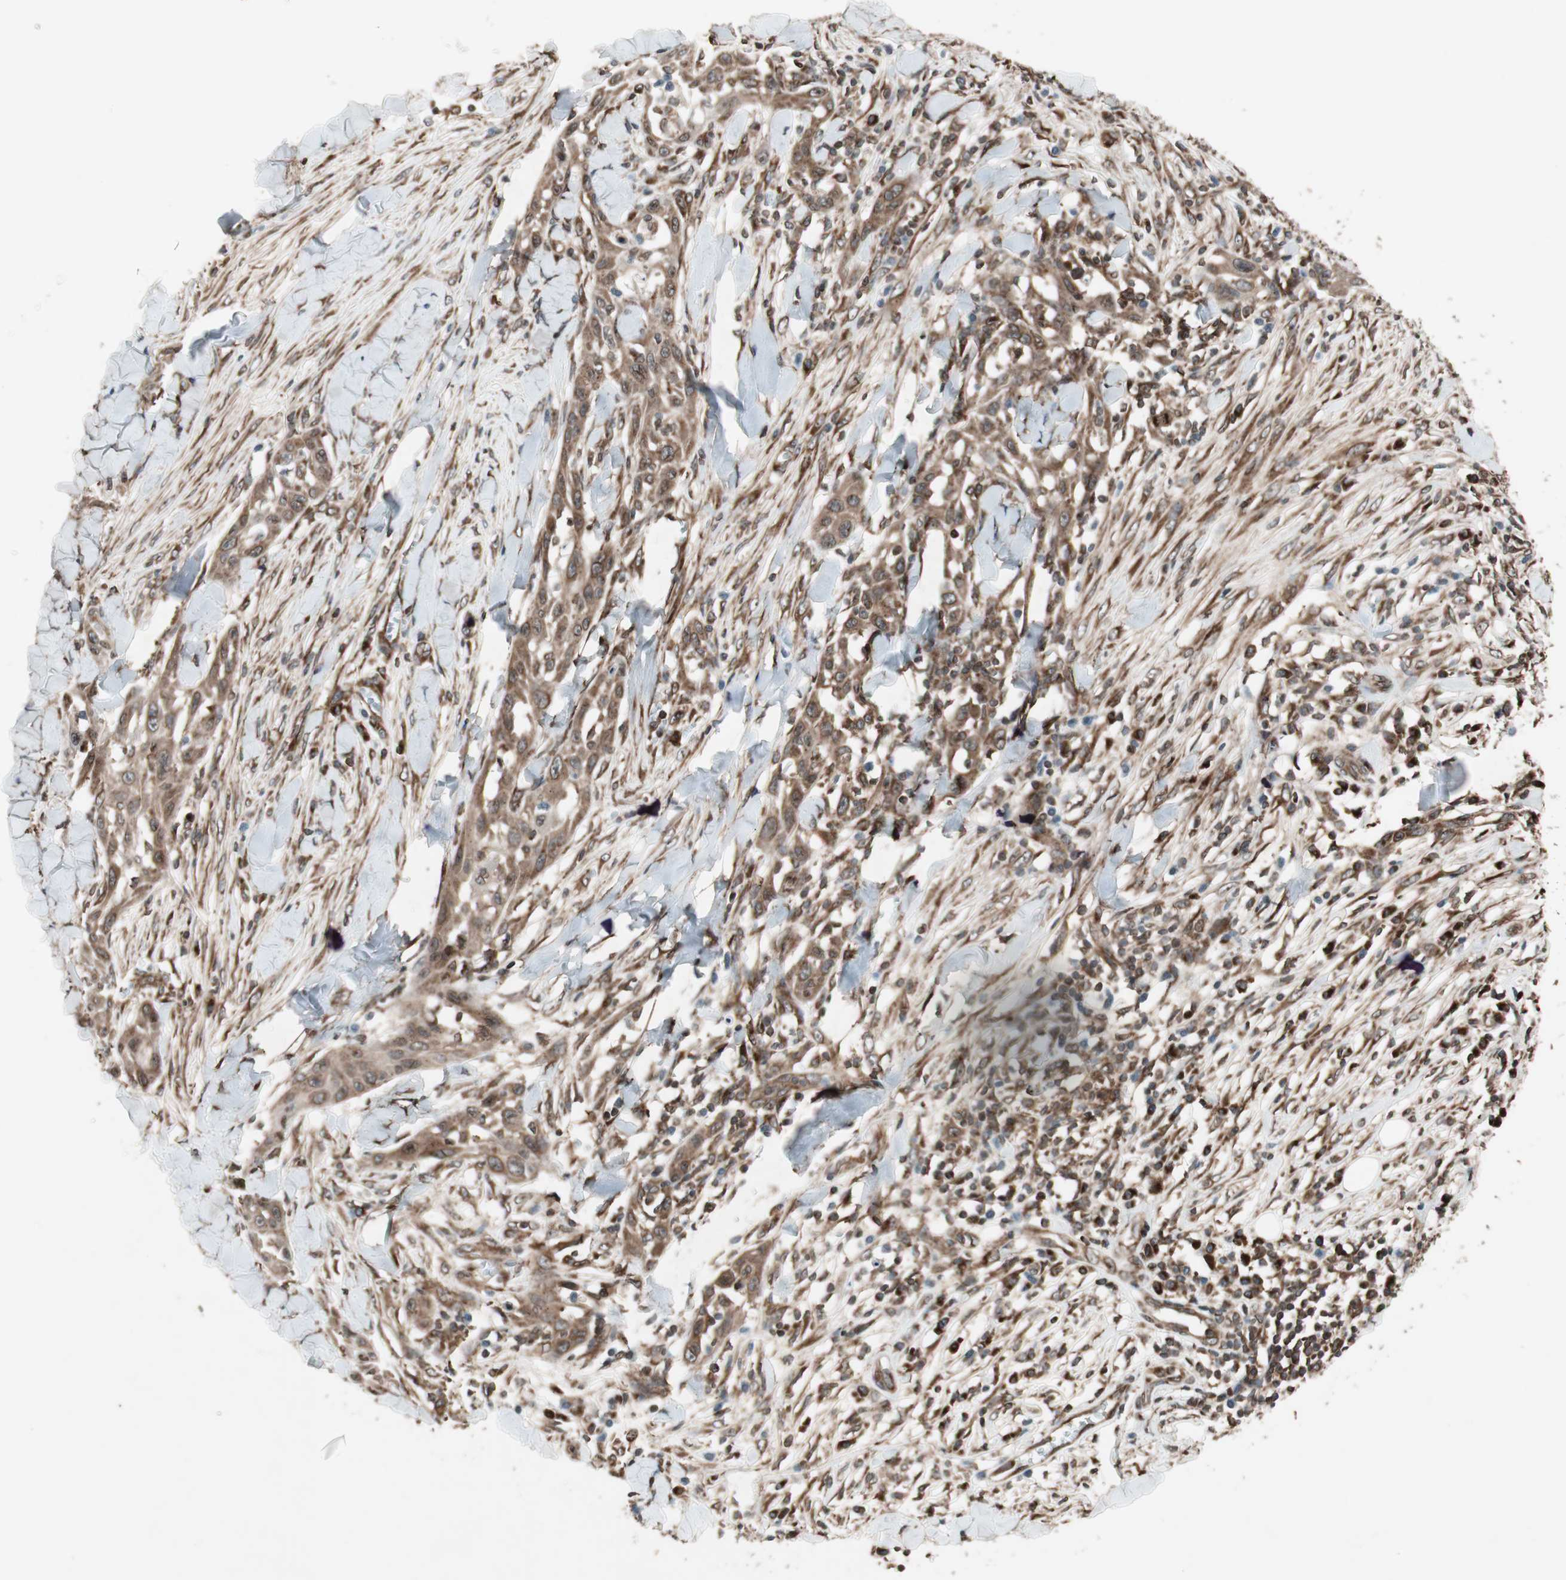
{"staining": {"intensity": "moderate", "quantity": ">75%", "location": "cytoplasmic/membranous"}, "tissue": "skin cancer", "cell_type": "Tumor cells", "image_type": "cancer", "snomed": [{"axis": "morphology", "description": "Squamous cell carcinoma, NOS"}, {"axis": "topography", "description": "Skin"}], "caption": "Protein staining of squamous cell carcinoma (skin) tissue reveals moderate cytoplasmic/membranous staining in about >75% of tumor cells.", "gene": "NUP62", "patient": {"sex": "male", "age": 24}}